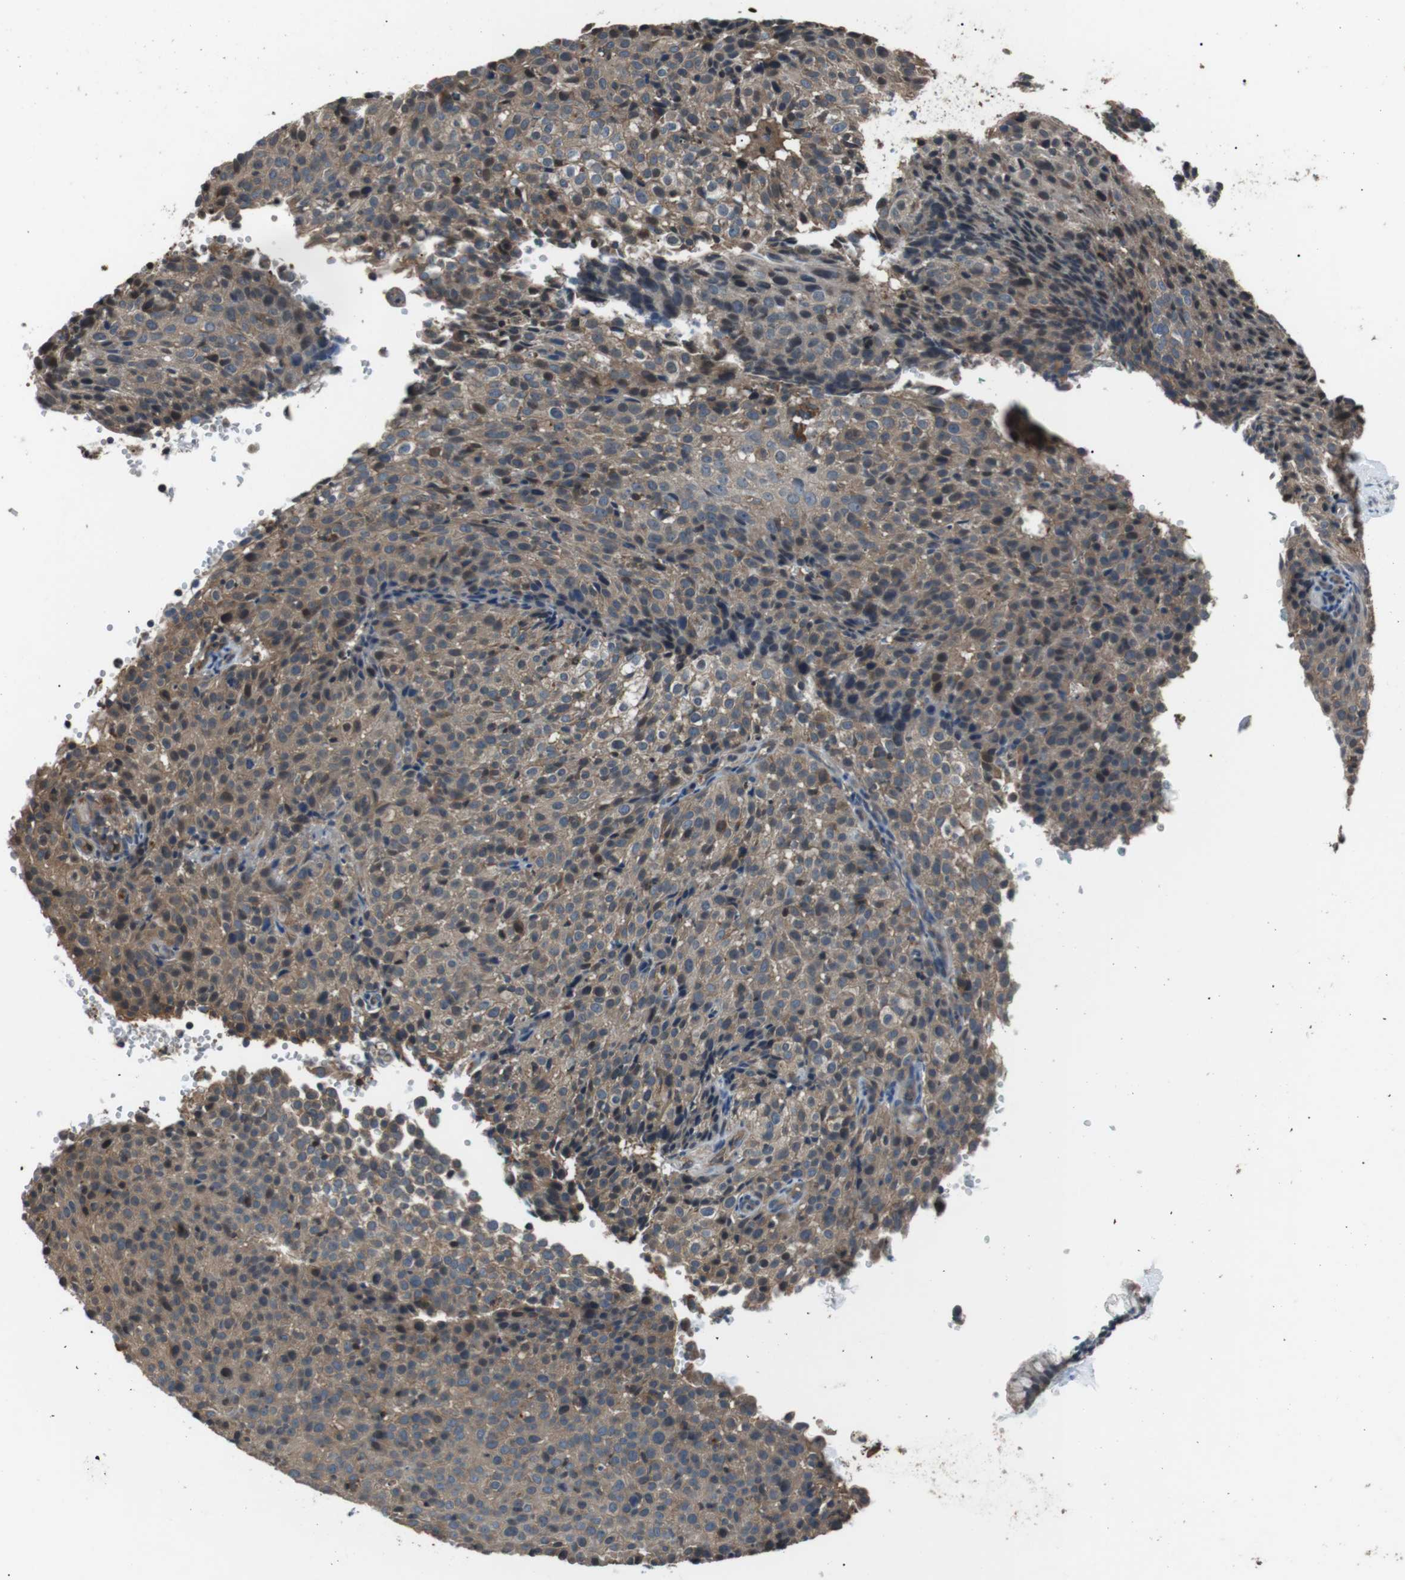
{"staining": {"intensity": "weak", "quantity": ">75%", "location": "cytoplasmic/membranous"}, "tissue": "cervical cancer", "cell_type": "Tumor cells", "image_type": "cancer", "snomed": [{"axis": "morphology", "description": "Squamous cell carcinoma, NOS"}, {"axis": "topography", "description": "Cervix"}], "caption": "Immunohistochemical staining of human cervical squamous cell carcinoma demonstrates low levels of weak cytoplasmic/membranous staining in approximately >75% of tumor cells. Using DAB (3,3'-diaminobenzidine) (brown) and hematoxylin (blue) stains, captured at high magnification using brightfield microscopy.", "gene": "GPR161", "patient": {"sex": "female", "age": 38}}